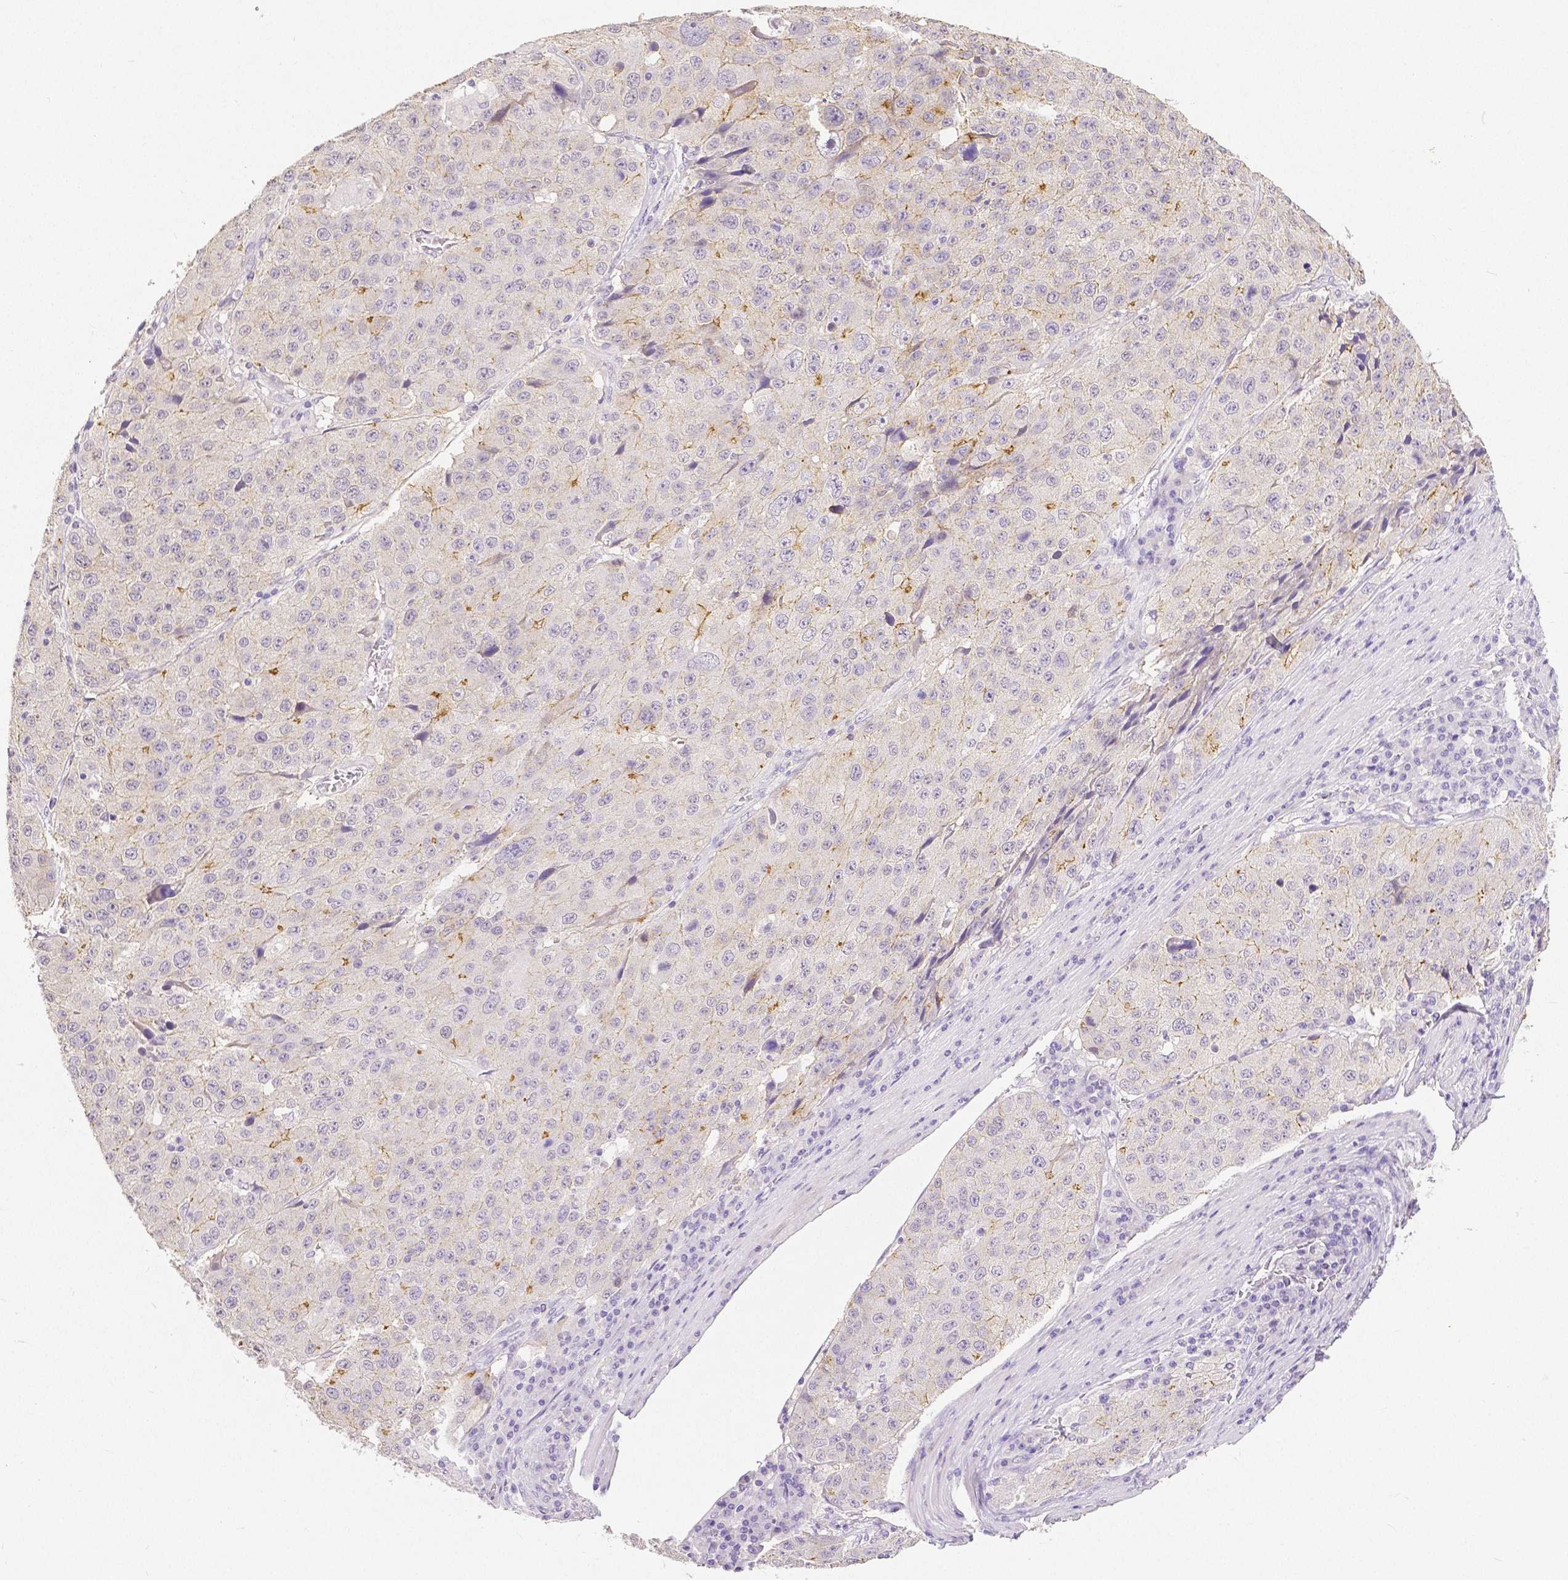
{"staining": {"intensity": "moderate", "quantity": "<25%", "location": "cytoplasmic/membranous"}, "tissue": "stomach cancer", "cell_type": "Tumor cells", "image_type": "cancer", "snomed": [{"axis": "morphology", "description": "Adenocarcinoma, NOS"}, {"axis": "topography", "description": "Stomach"}], "caption": "Brown immunohistochemical staining in adenocarcinoma (stomach) demonstrates moderate cytoplasmic/membranous positivity in approximately <25% of tumor cells. (DAB (3,3'-diaminobenzidine) IHC with brightfield microscopy, high magnification).", "gene": "OCLN", "patient": {"sex": "male", "age": 71}}